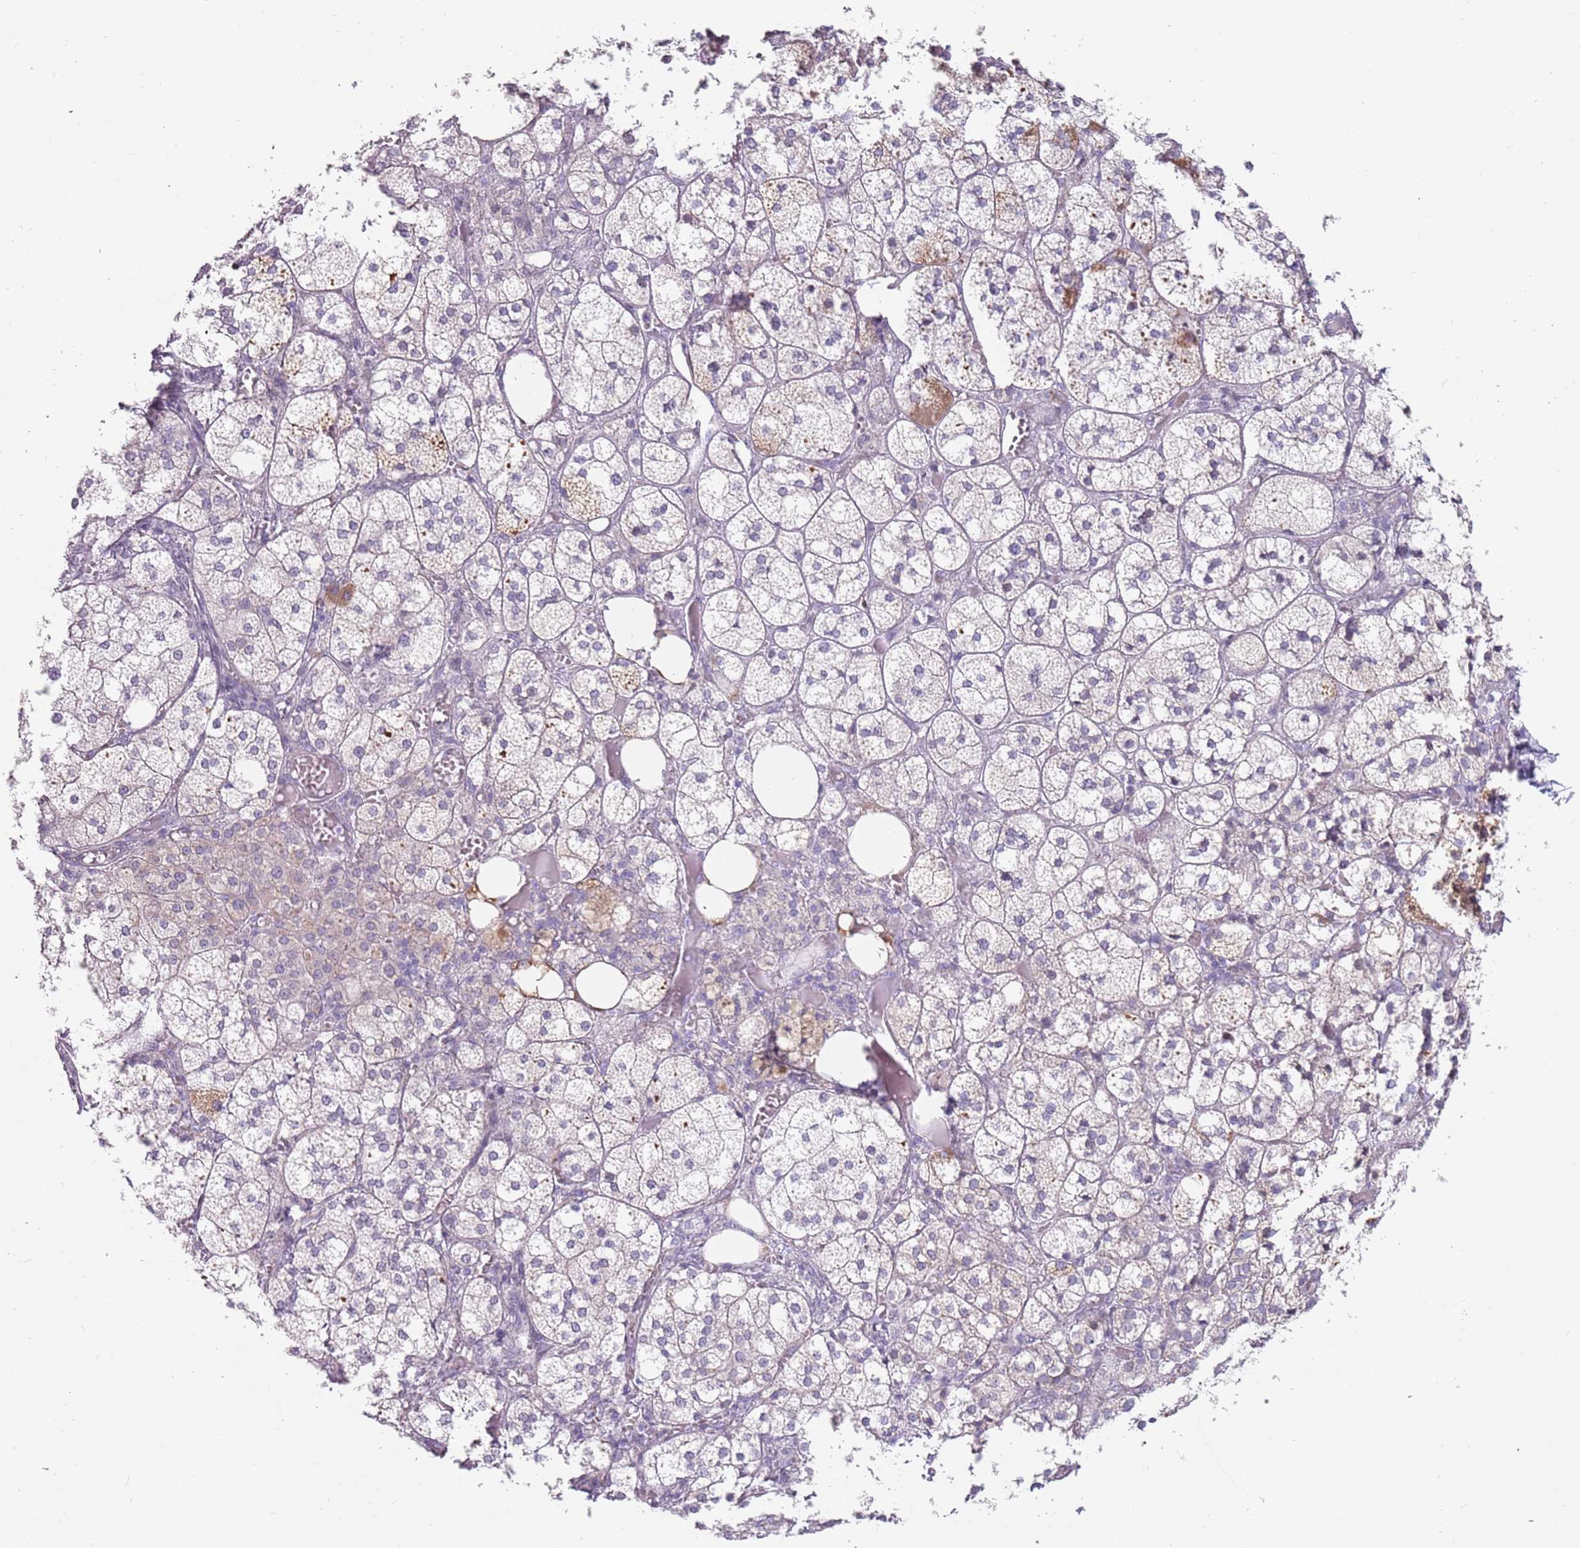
{"staining": {"intensity": "negative", "quantity": "none", "location": "none"}, "tissue": "adrenal gland", "cell_type": "Glandular cells", "image_type": "normal", "snomed": [{"axis": "morphology", "description": "Normal tissue, NOS"}, {"axis": "topography", "description": "Adrenal gland"}], "caption": "DAB (3,3'-diaminobenzidine) immunohistochemical staining of unremarkable human adrenal gland demonstrates no significant staining in glandular cells.", "gene": "DDX4", "patient": {"sex": "female", "age": 61}}